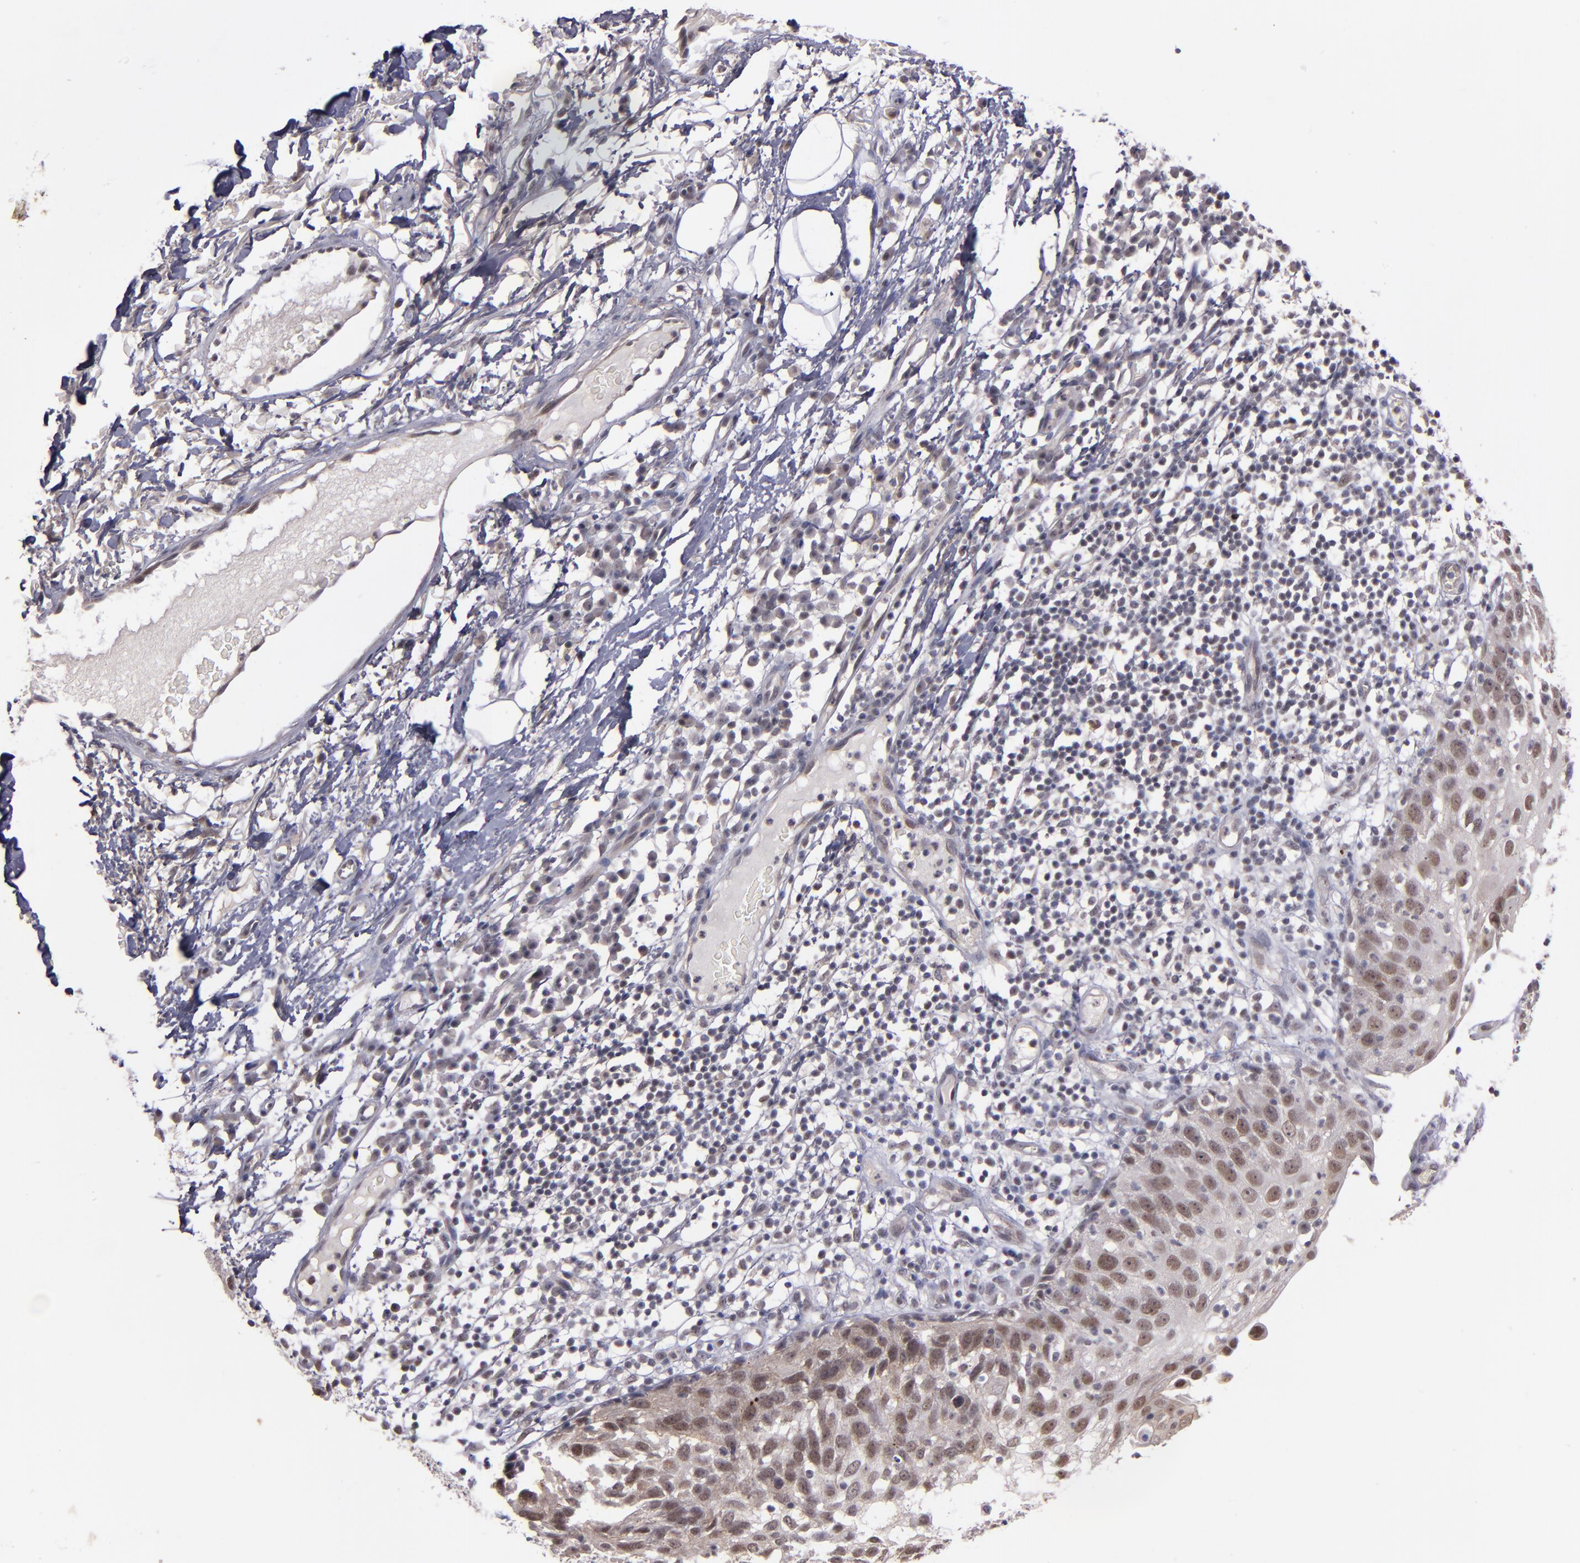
{"staining": {"intensity": "moderate", "quantity": "25%-75%", "location": "cytoplasmic/membranous,nuclear"}, "tissue": "skin cancer", "cell_type": "Tumor cells", "image_type": "cancer", "snomed": [{"axis": "morphology", "description": "Squamous cell carcinoma, NOS"}, {"axis": "topography", "description": "Skin"}], "caption": "About 25%-75% of tumor cells in human skin cancer display moderate cytoplasmic/membranous and nuclear protein staining as visualized by brown immunohistochemical staining.", "gene": "SYP", "patient": {"sex": "male", "age": 87}}